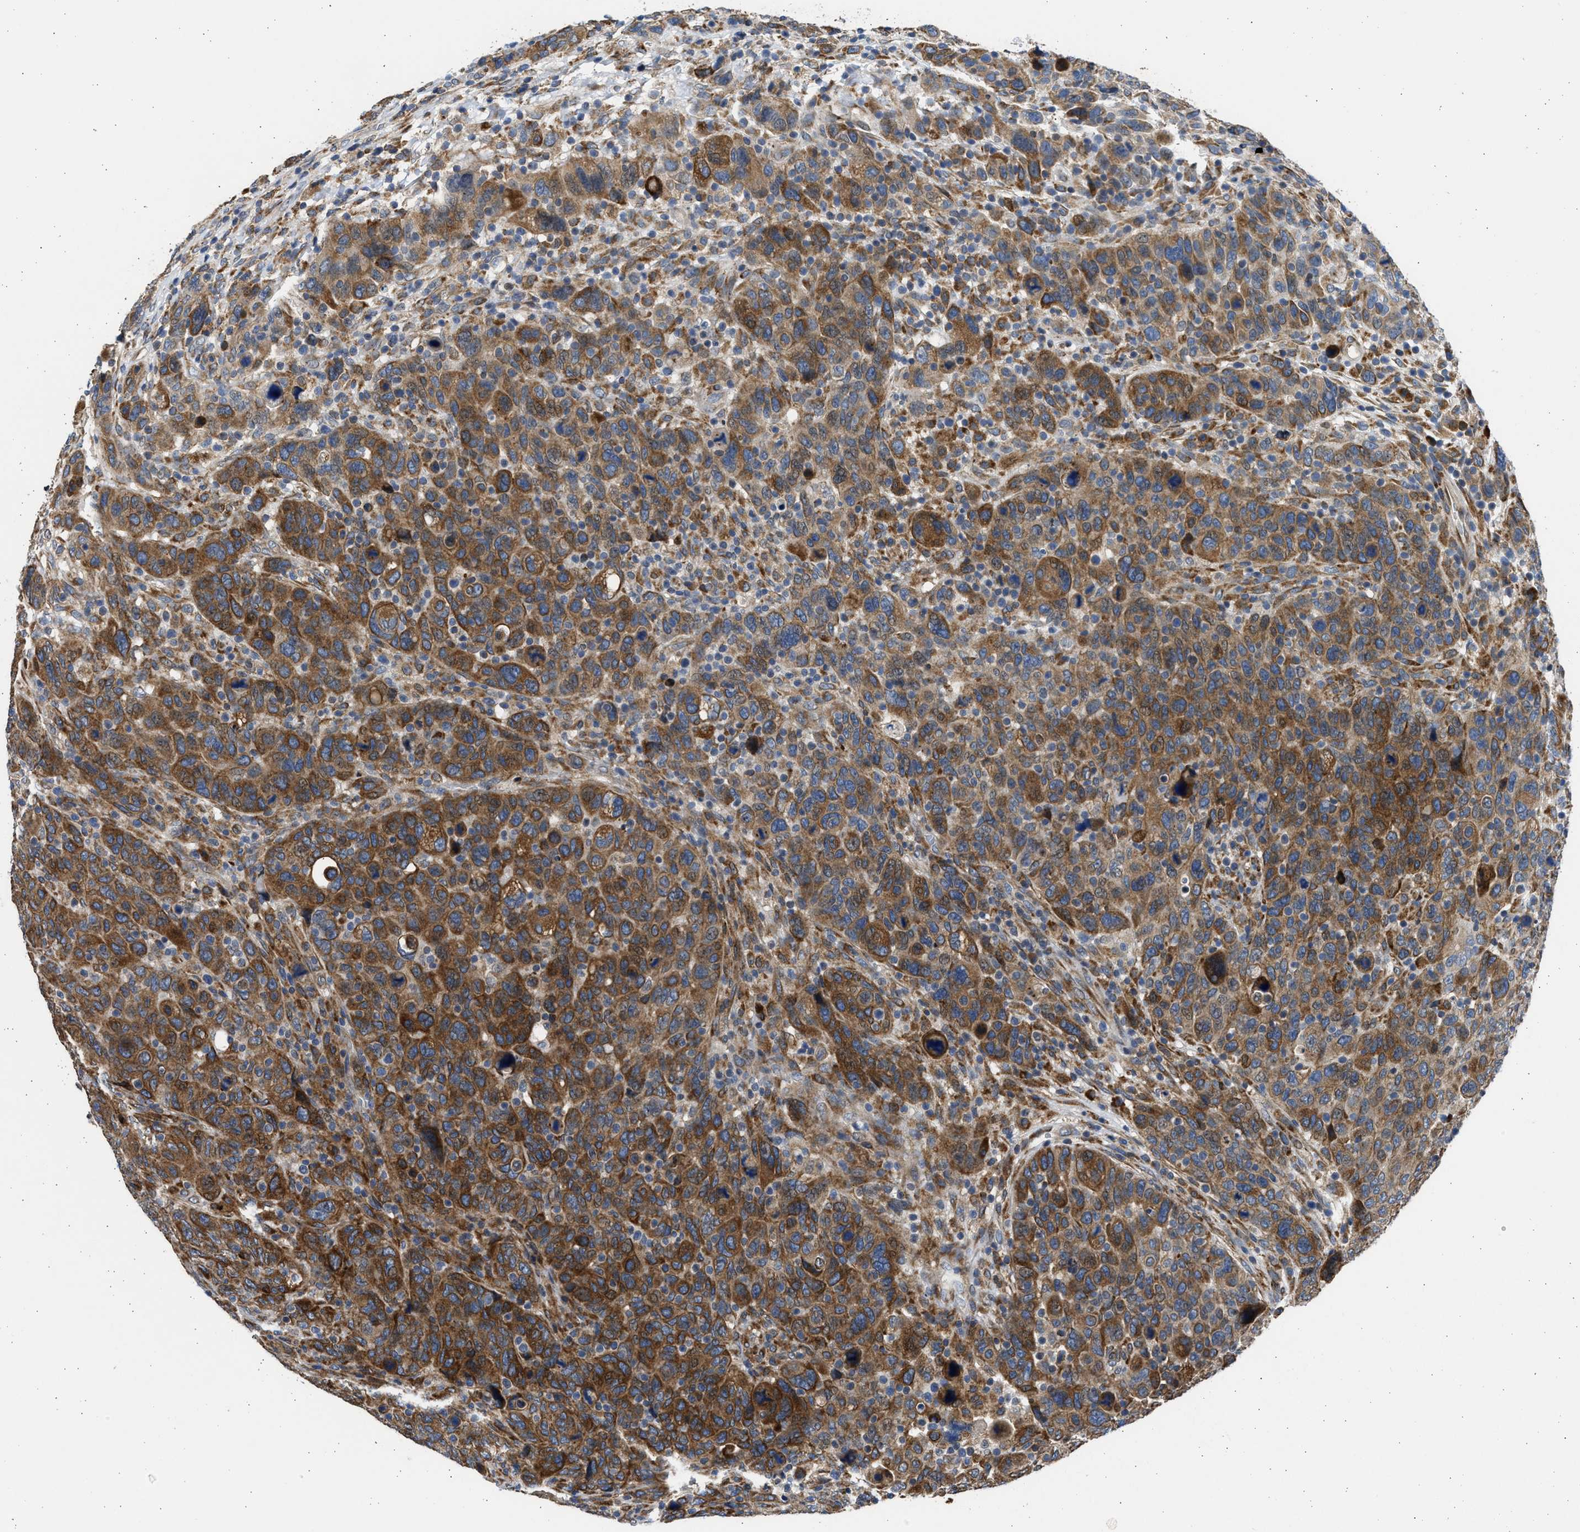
{"staining": {"intensity": "strong", "quantity": ">75%", "location": "cytoplasmic/membranous"}, "tissue": "breast cancer", "cell_type": "Tumor cells", "image_type": "cancer", "snomed": [{"axis": "morphology", "description": "Duct carcinoma"}, {"axis": "topography", "description": "Breast"}], "caption": "Protein positivity by immunohistochemistry (IHC) displays strong cytoplasmic/membranous staining in about >75% of tumor cells in breast cancer. The staining was performed using DAB (3,3'-diaminobenzidine), with brown indicating positive protein expression. Nuclei are stained blue with hematoxylin.", "gene": "PLD2", "patient": {"sex": "female", "age": 37}}